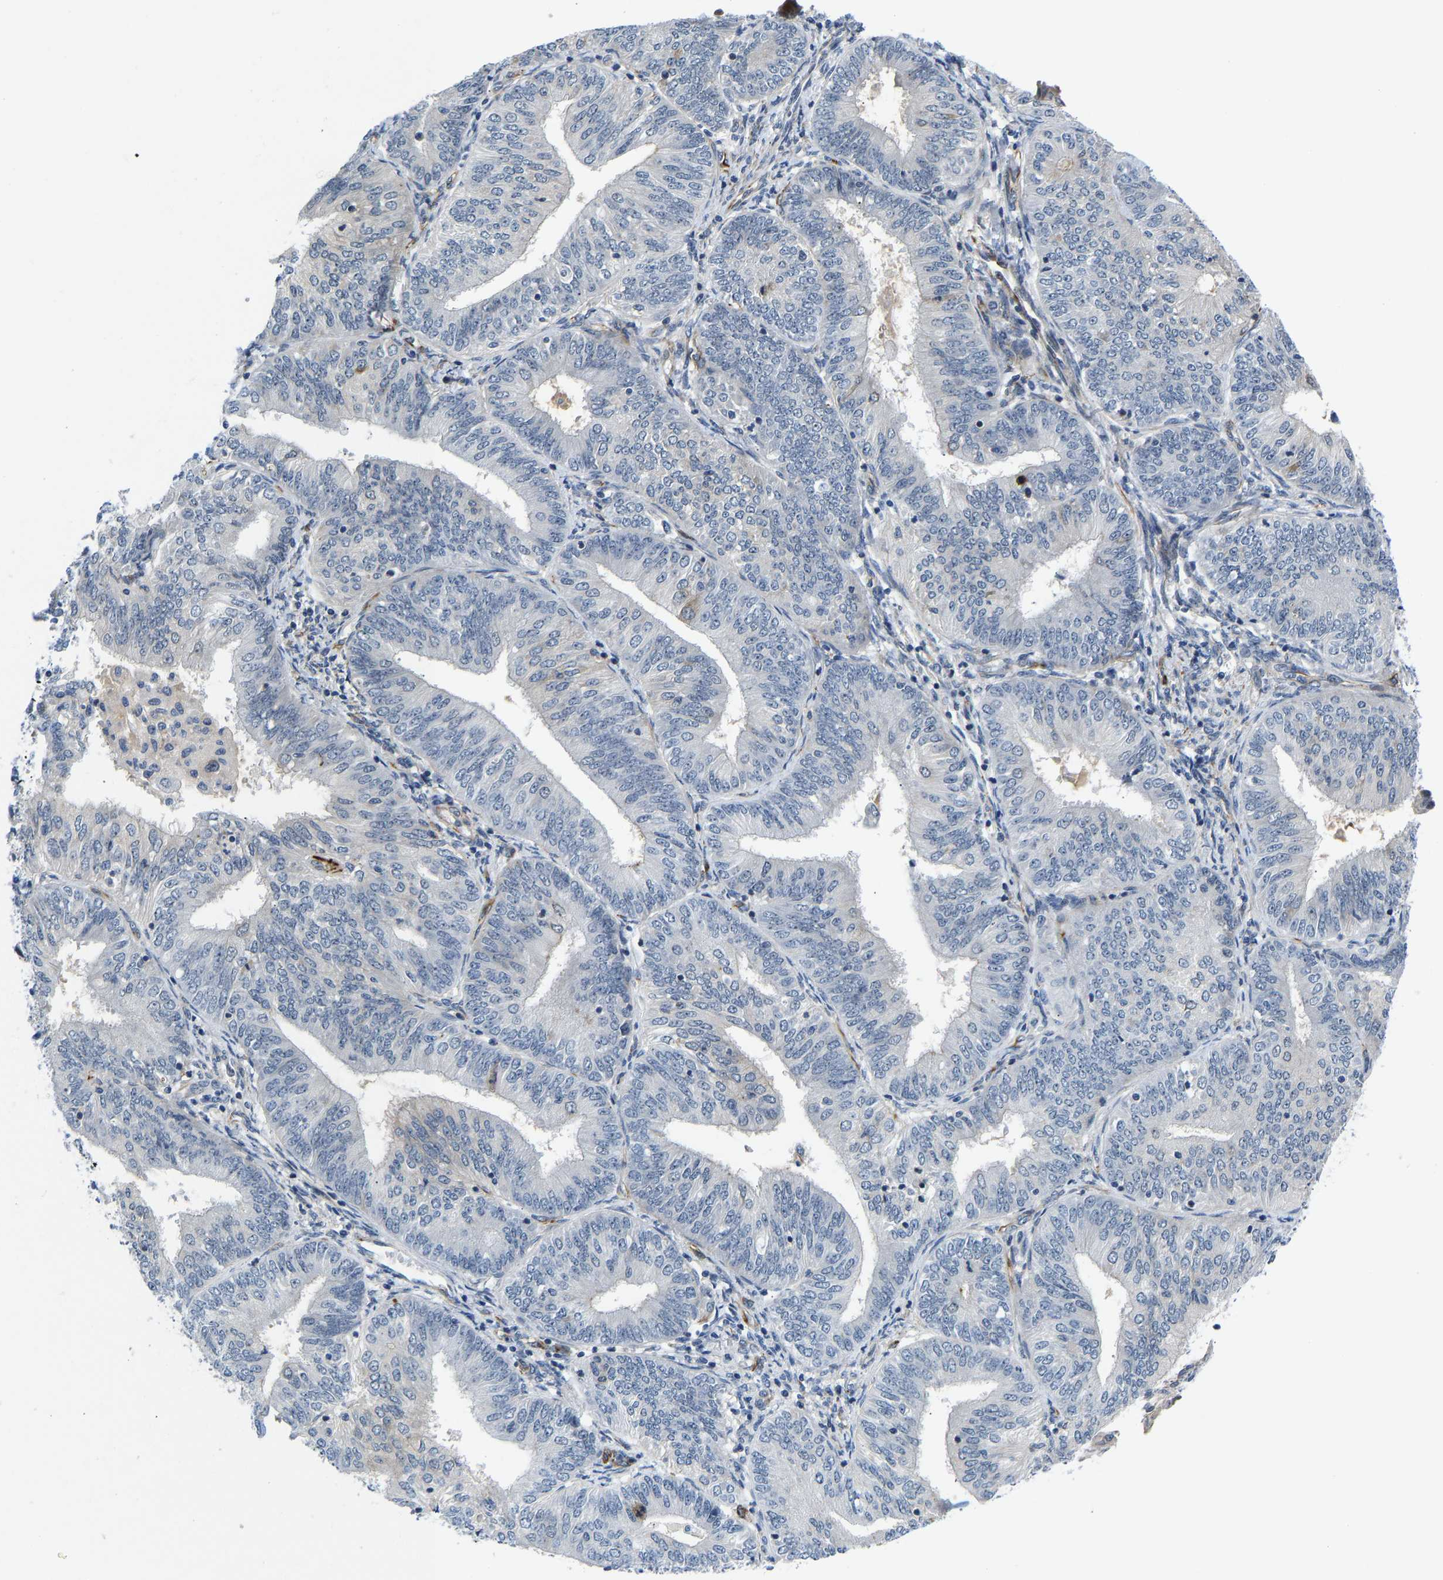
{"staining": {"intensity": "negative", "quantity": "none", "location": "none"}, "tissue": "endometrial cancer", "cell_type": "Tumor cells", "image_type": "cancer", "snomed": [{"axis": "morphology", "description": "Adenocarcinoma, NOS"}, {"axis": "topography", "description": "Endometrium"}], "caption": "Immunohistochemistry image of neoplastic tissue: human endometrial adenocarcinoma stained with DAB displays no significant protein positivity in tumor cells.", "gene": "RESF1", "patient": {"sex": "female", "age": 58}}